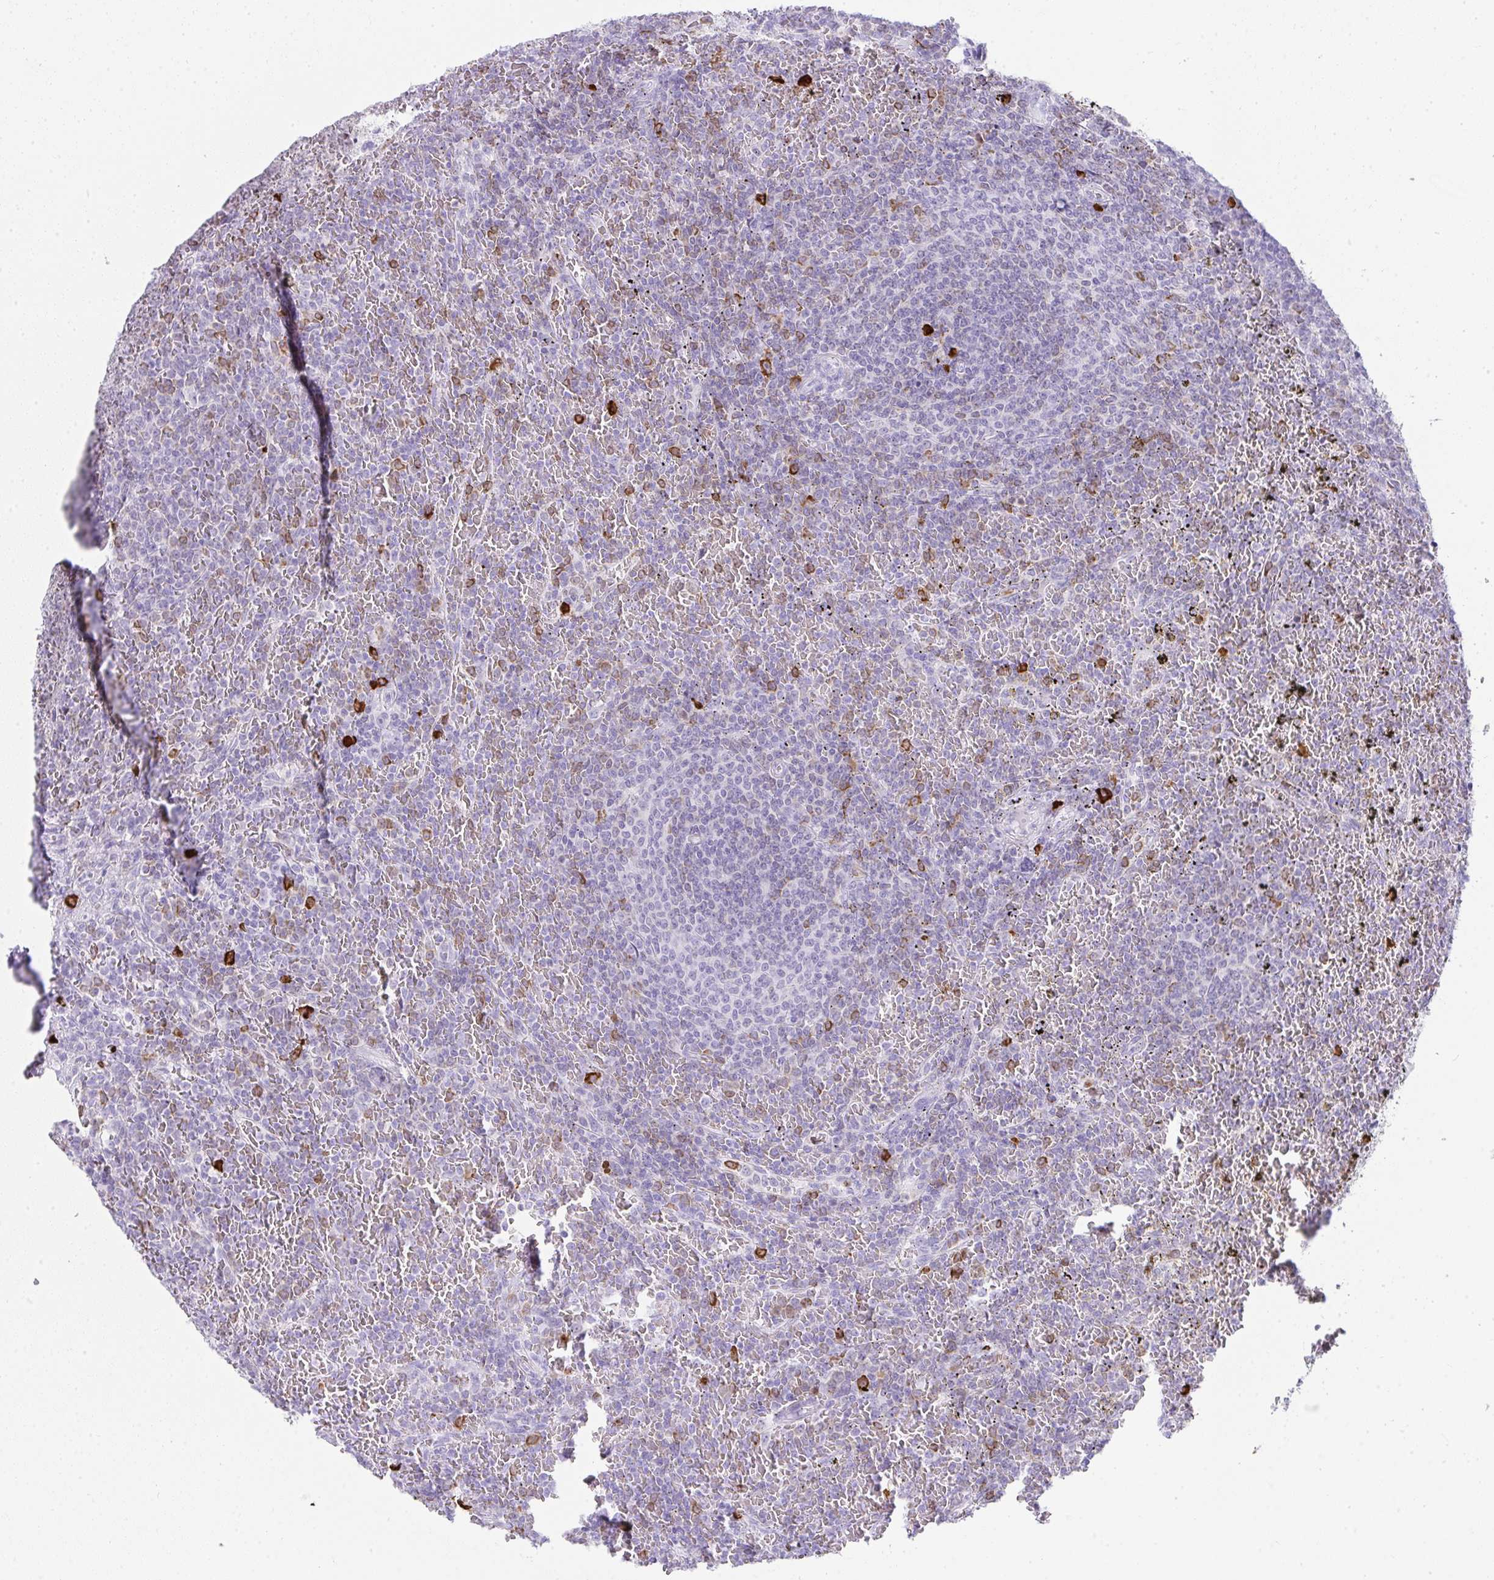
{"staining": {"intensity": "moderate", "quantity": "<25%", "location": "cytoplasmic/membranous"}, "tissue": "lymphoma", "cell_type": "Tumor cells", "image_type": "cancer", "snomed": [{"axis": "morphology", "description": "Malignant lymphoma, non-Hodgkin's type, Low grade"}, {"axis": "topography", "description": "Spleen"}], "caption": "This is a photomicrograph of immunohistochemistry (IHC) staining of low-grade malignant lymphoma, non-Hodgkin's type, which shows moderate staining in the cytoplasmic/membranous of tumor cells.", "gene": "CDADC1", "patient": {"sex": "female", "age": 77}}